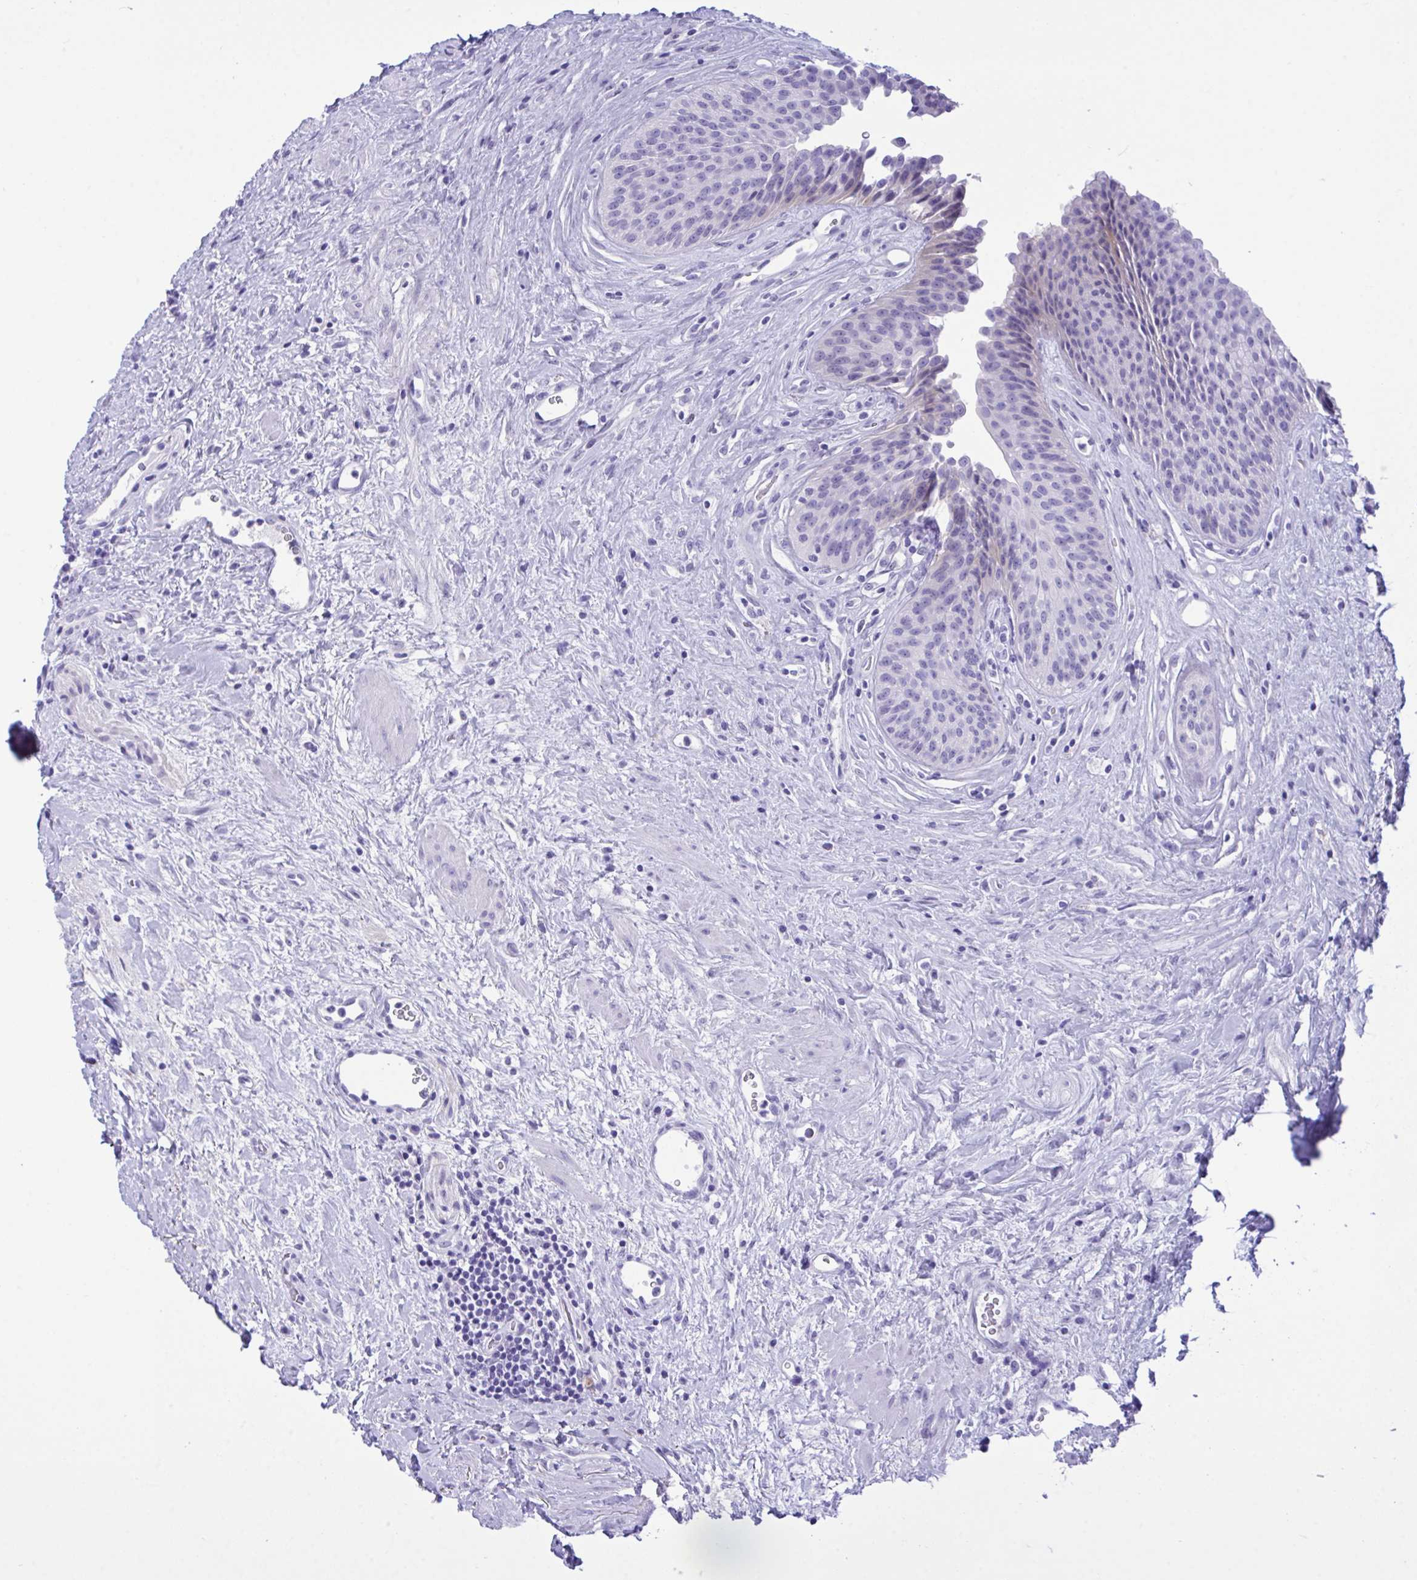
{"staining": {"intensity": "negative", "quantity": "none", "location": "none"}, "tissue": "urinary bladder", "cell_type": "Urothelial cells", "image_type": "normal", "snomed": [{"axis": "morphology", "description": "Normal tissue, NOS"}, {"axis": "topography", "description": "Urinary bladder"}], "caption": "The image displays no significant positivity in urothelial cells of urinary bladder. Brightfield microscopy of immunohistochemistry (IHC) stained with DAB (3,3'-diaminobenzidine) (brown) and hematoxylin (blue), captured at high magnification.", "gene": "BEX5", "patient": {"sex": "female", "age": 56}}